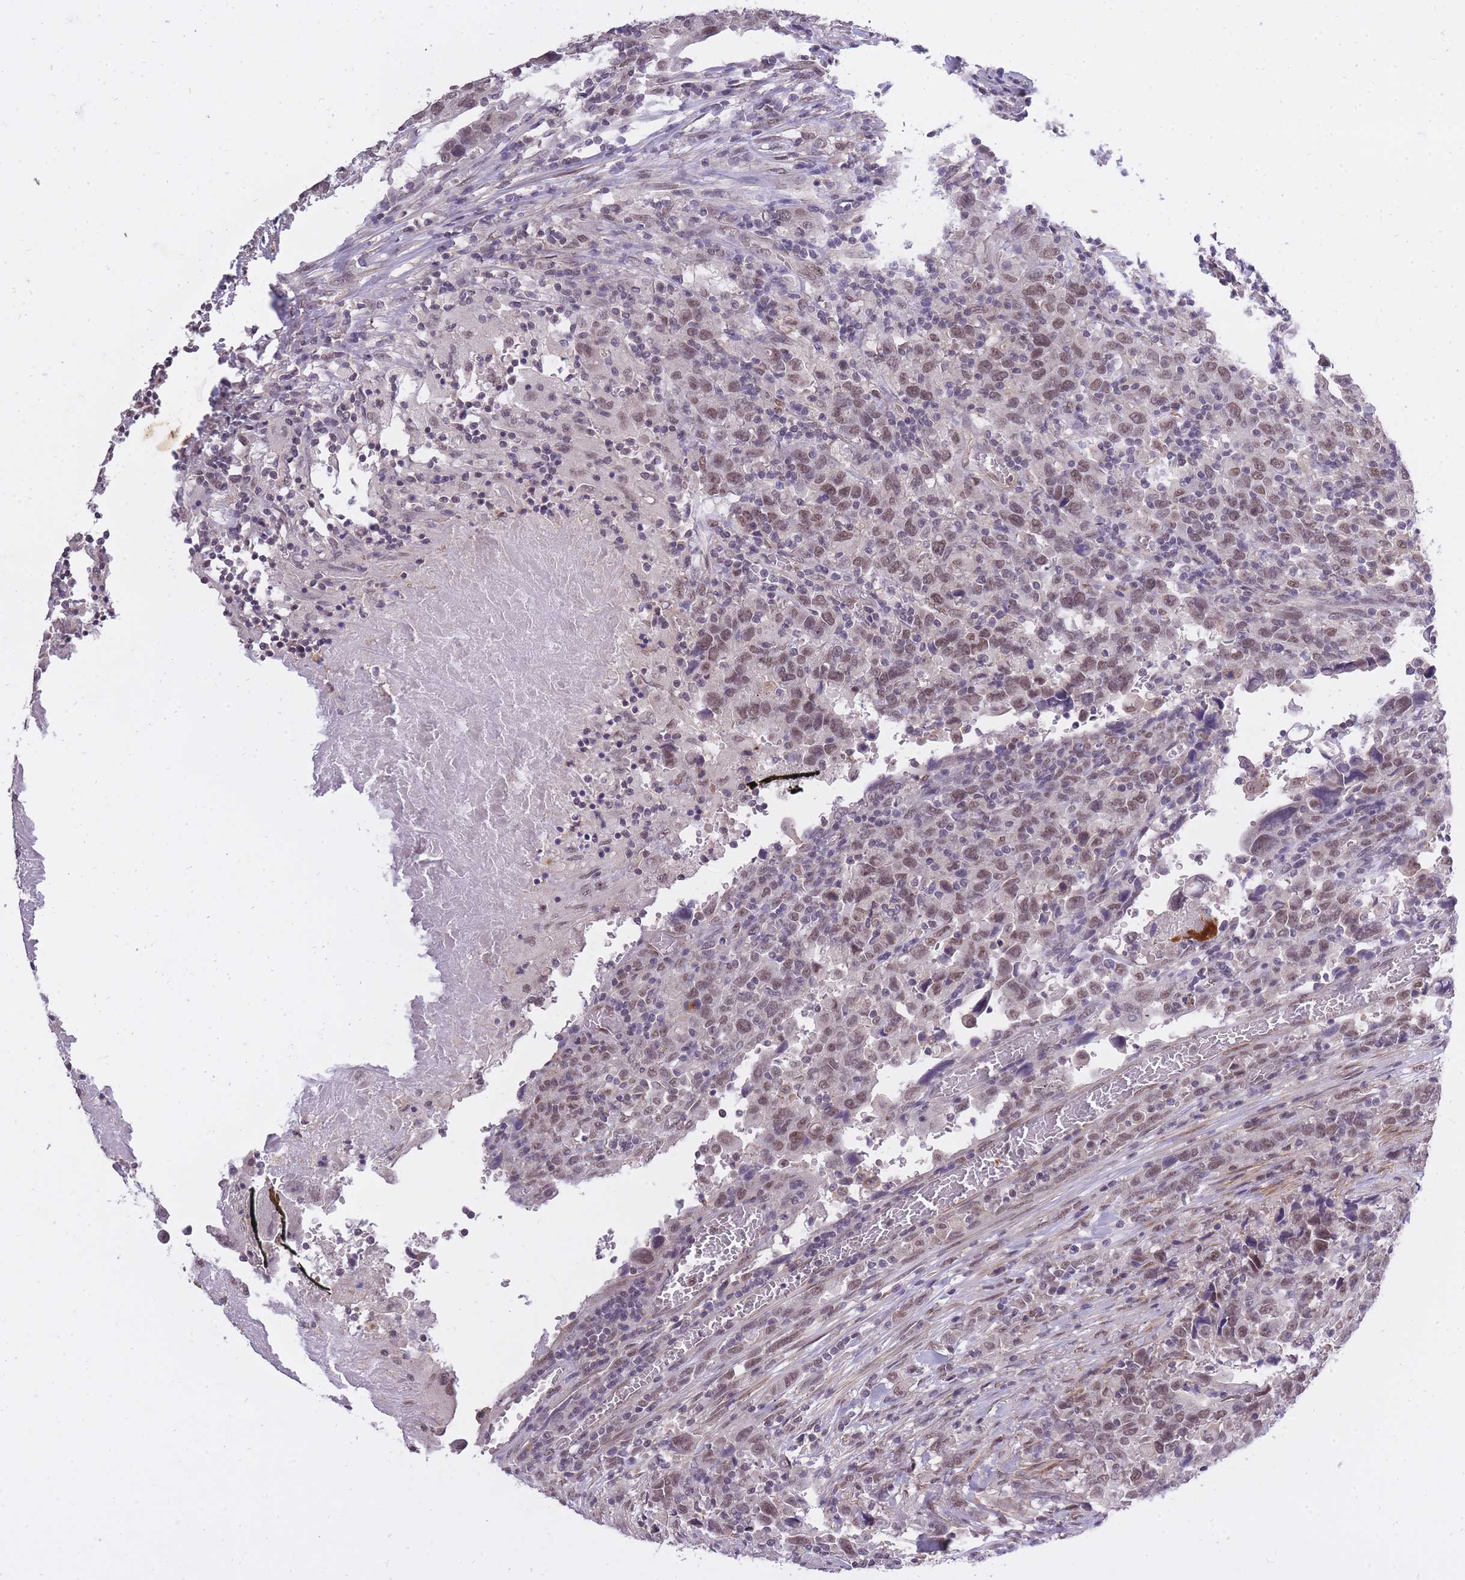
{"staining": {"intensity": "moderate", "quantity": ">75%", "location": "nuclear"}, "tissue": "urothelial cancer", "cell_type": "Tumor cells", "image_type": "cancer", "snomed": [{"axis": "morphology", "description": "Urothelial carcinoma, High grade"}, {"axis": "topography", "description": "Urinary bladder"}], "caption": "Immunohistochemical staining of urothelial carcinoma (high-grade) exhibits medium levels of moderate nuclear expression in approximately >75% of tumor cells.", "gene": "TIGD1", "patient": {"sex": "male", "age": 61}}